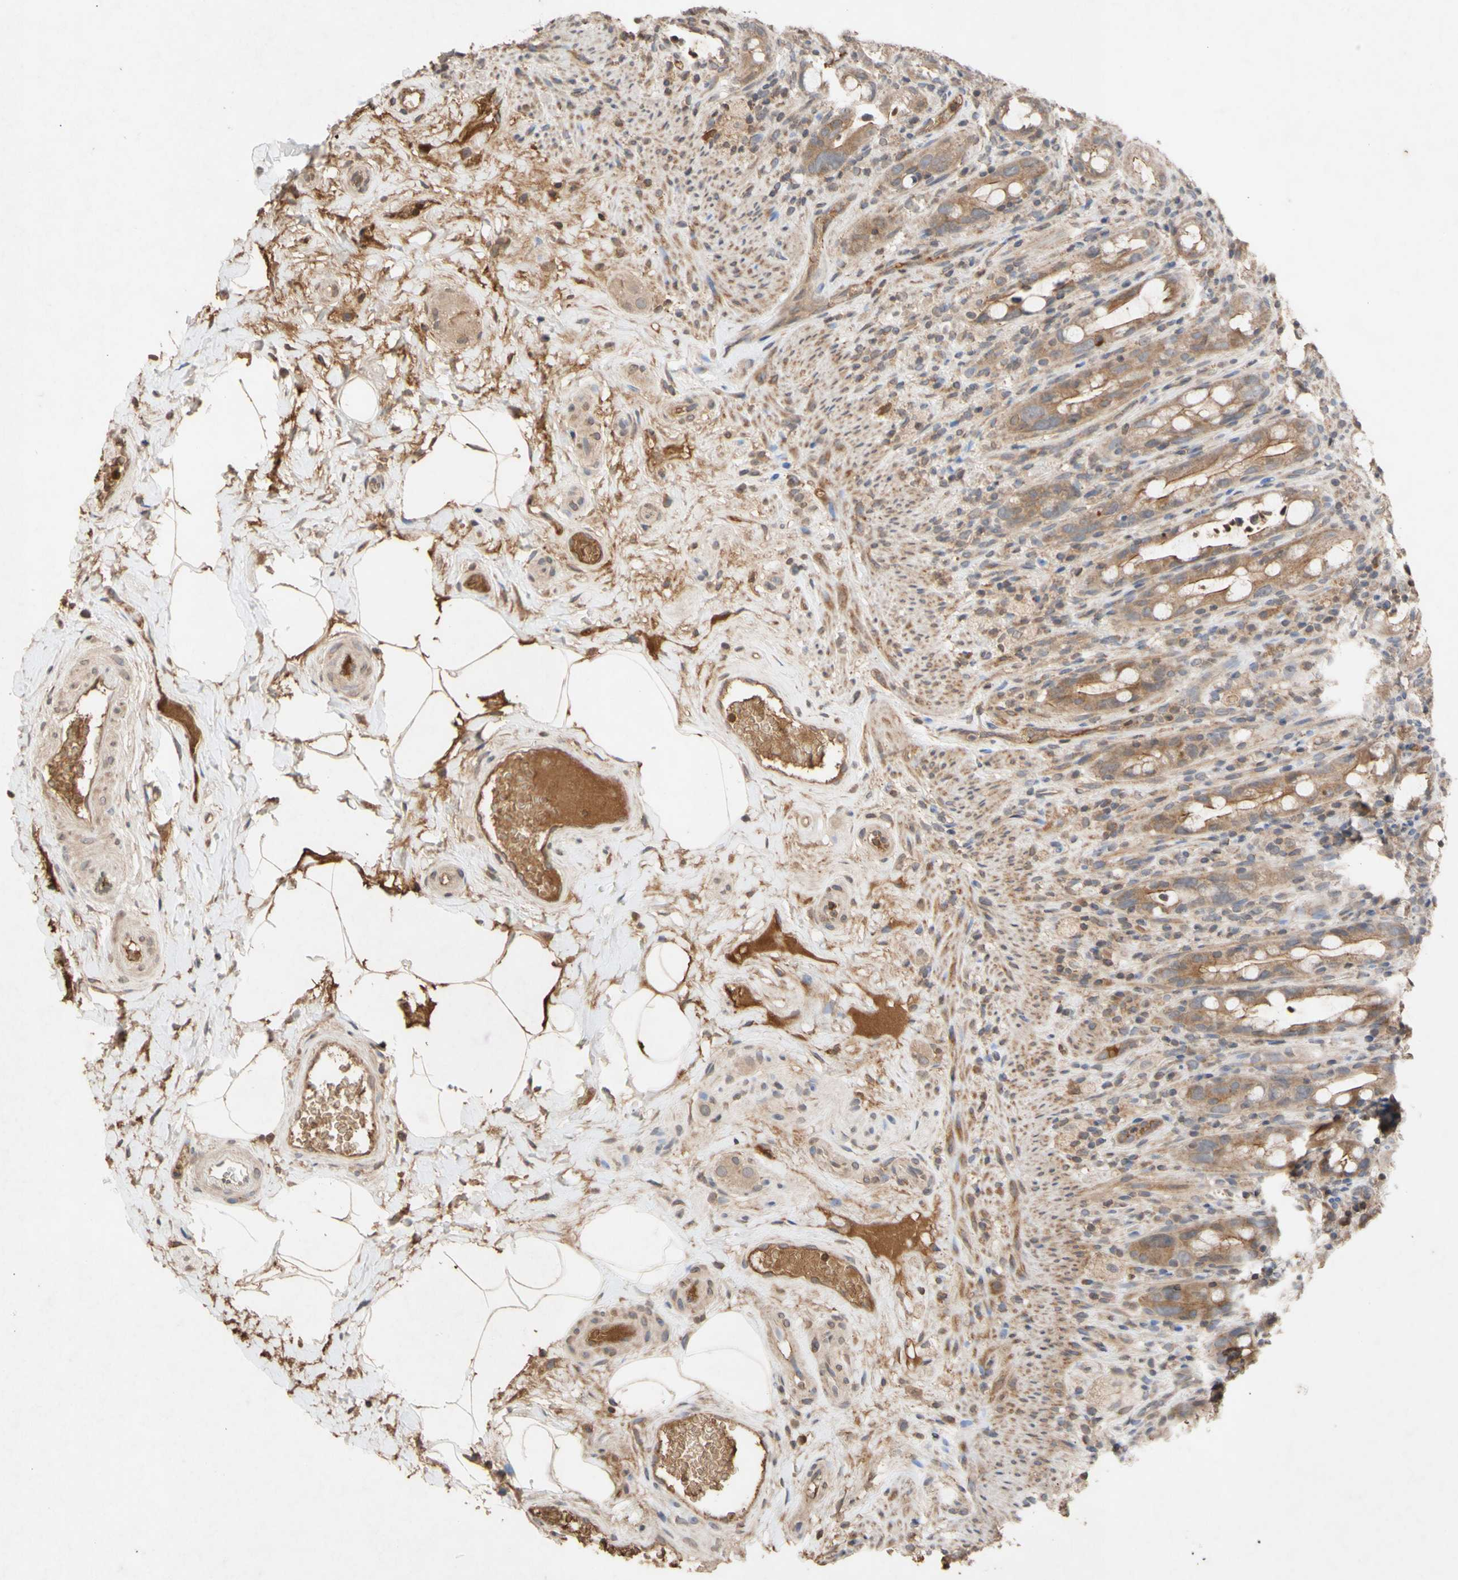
{"staining": {"intensity": "moderate", "quantity": ">75%", "location": "cytoplasmic/membranous"}, "tissue": "rectum", "cell_type": "Glandular cells", "image_type": "normal", "snomed": [{"axis": "morphology", "description": "Normal tissue, NOS"}, {"axis": "topography", "description": "Rectum"}], "caption": "IHC image of benign rectum: human rectum stained using IHC reveals medium levels of moderate protein expression localized specifically in the cytoplasmic/membranous of glandular cells, appearing as a cytoplasmic/membranous brown color.", "gene": "NECTIN3", "patient": {"sex": "male", "age": 44}}